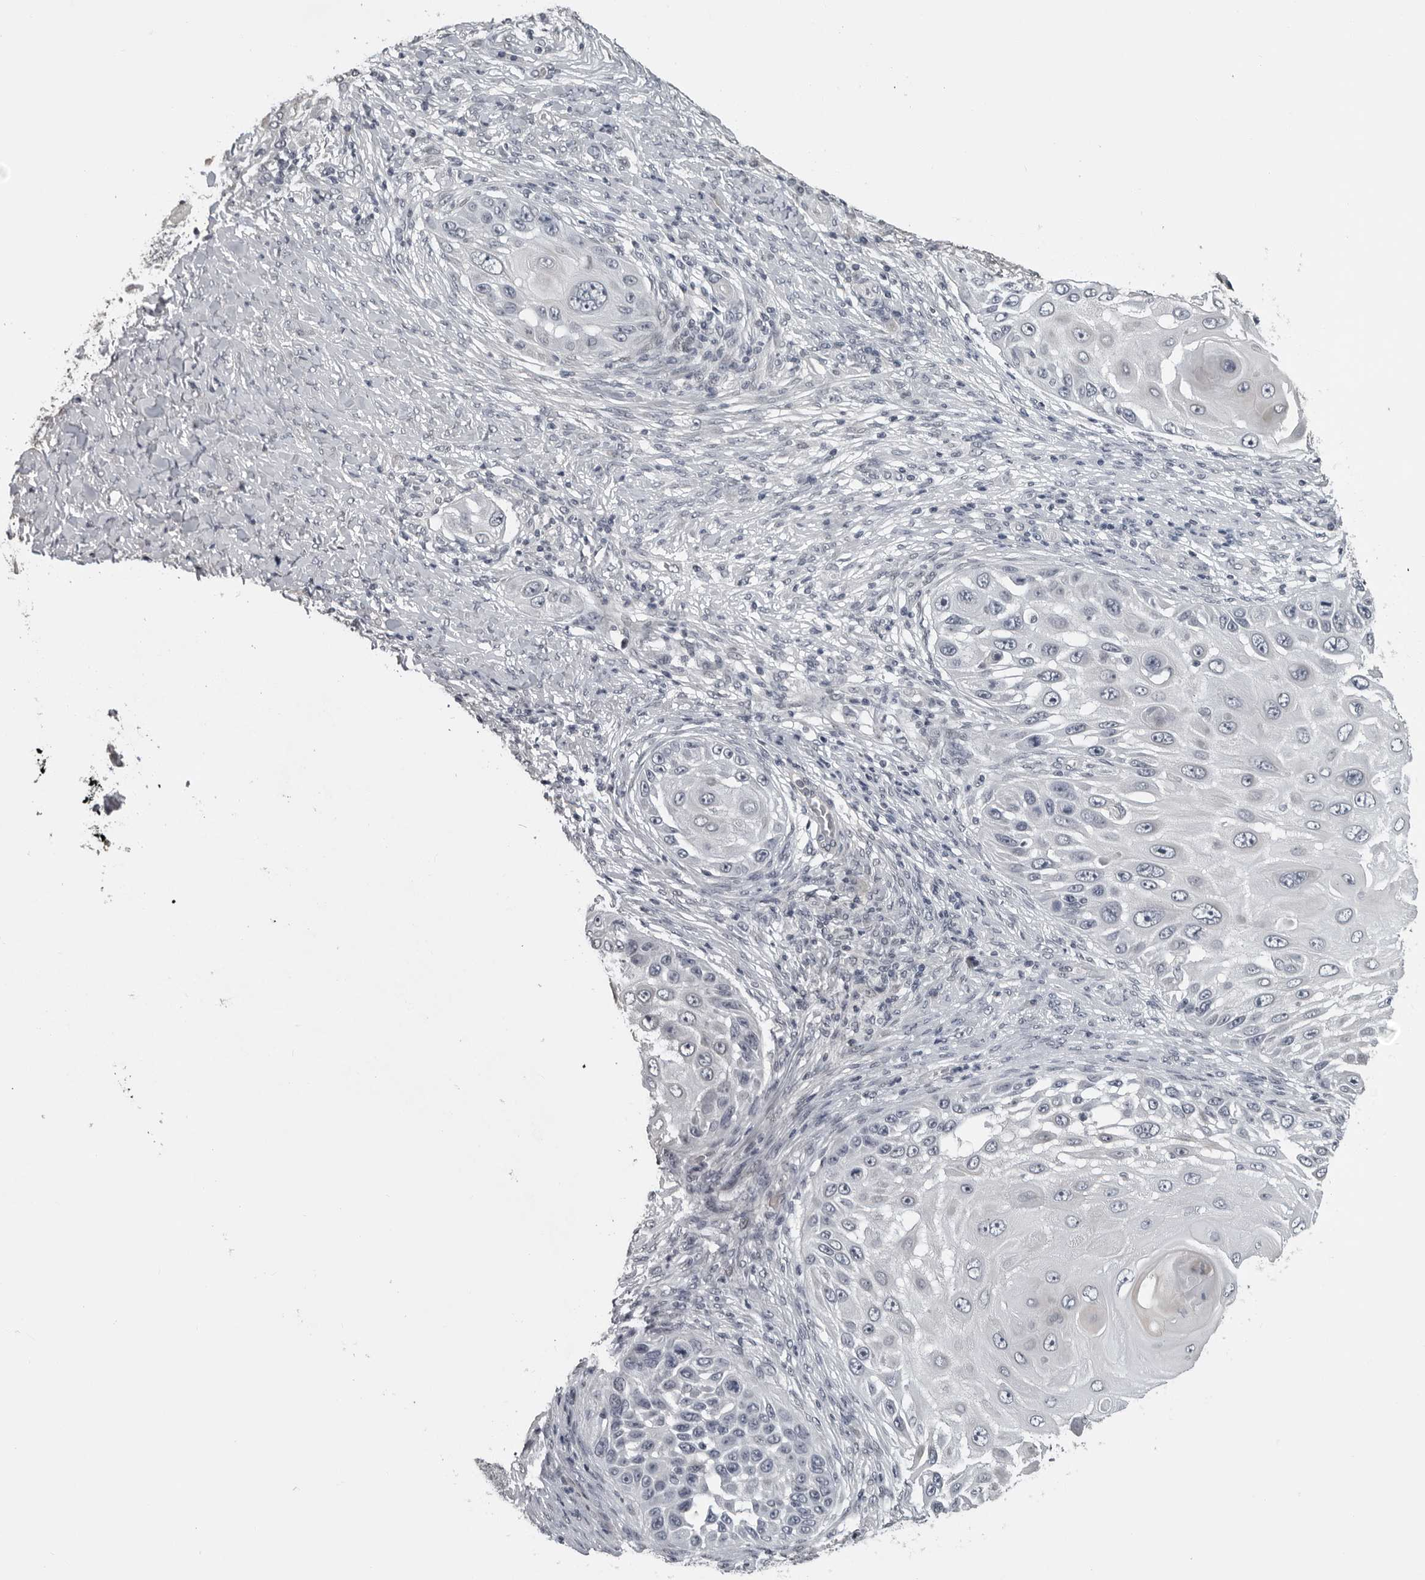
{"staining": {"intensity": "negative", "quantity": "none", "location": "none"}, "tissue": "skin cancer", "cell_type": "Tumor cells", "image_type": "cancer", "snomed": [{"axis": "morphology", "description": "Squamous cell carcinoma, NOS"}, {"axis": "topography", "description": "Skin"}], "caption": "Protein analysis of skin cancer demonstrates no significant expression in tumor cells. The staining was performed using DAB to visualize the protein expression in brown, while the nuclei were stained in blue with hematoxylin (Magnification: 20x).", "gene": "PRRX2", "patient": {"sex": "female", "age": 44}}